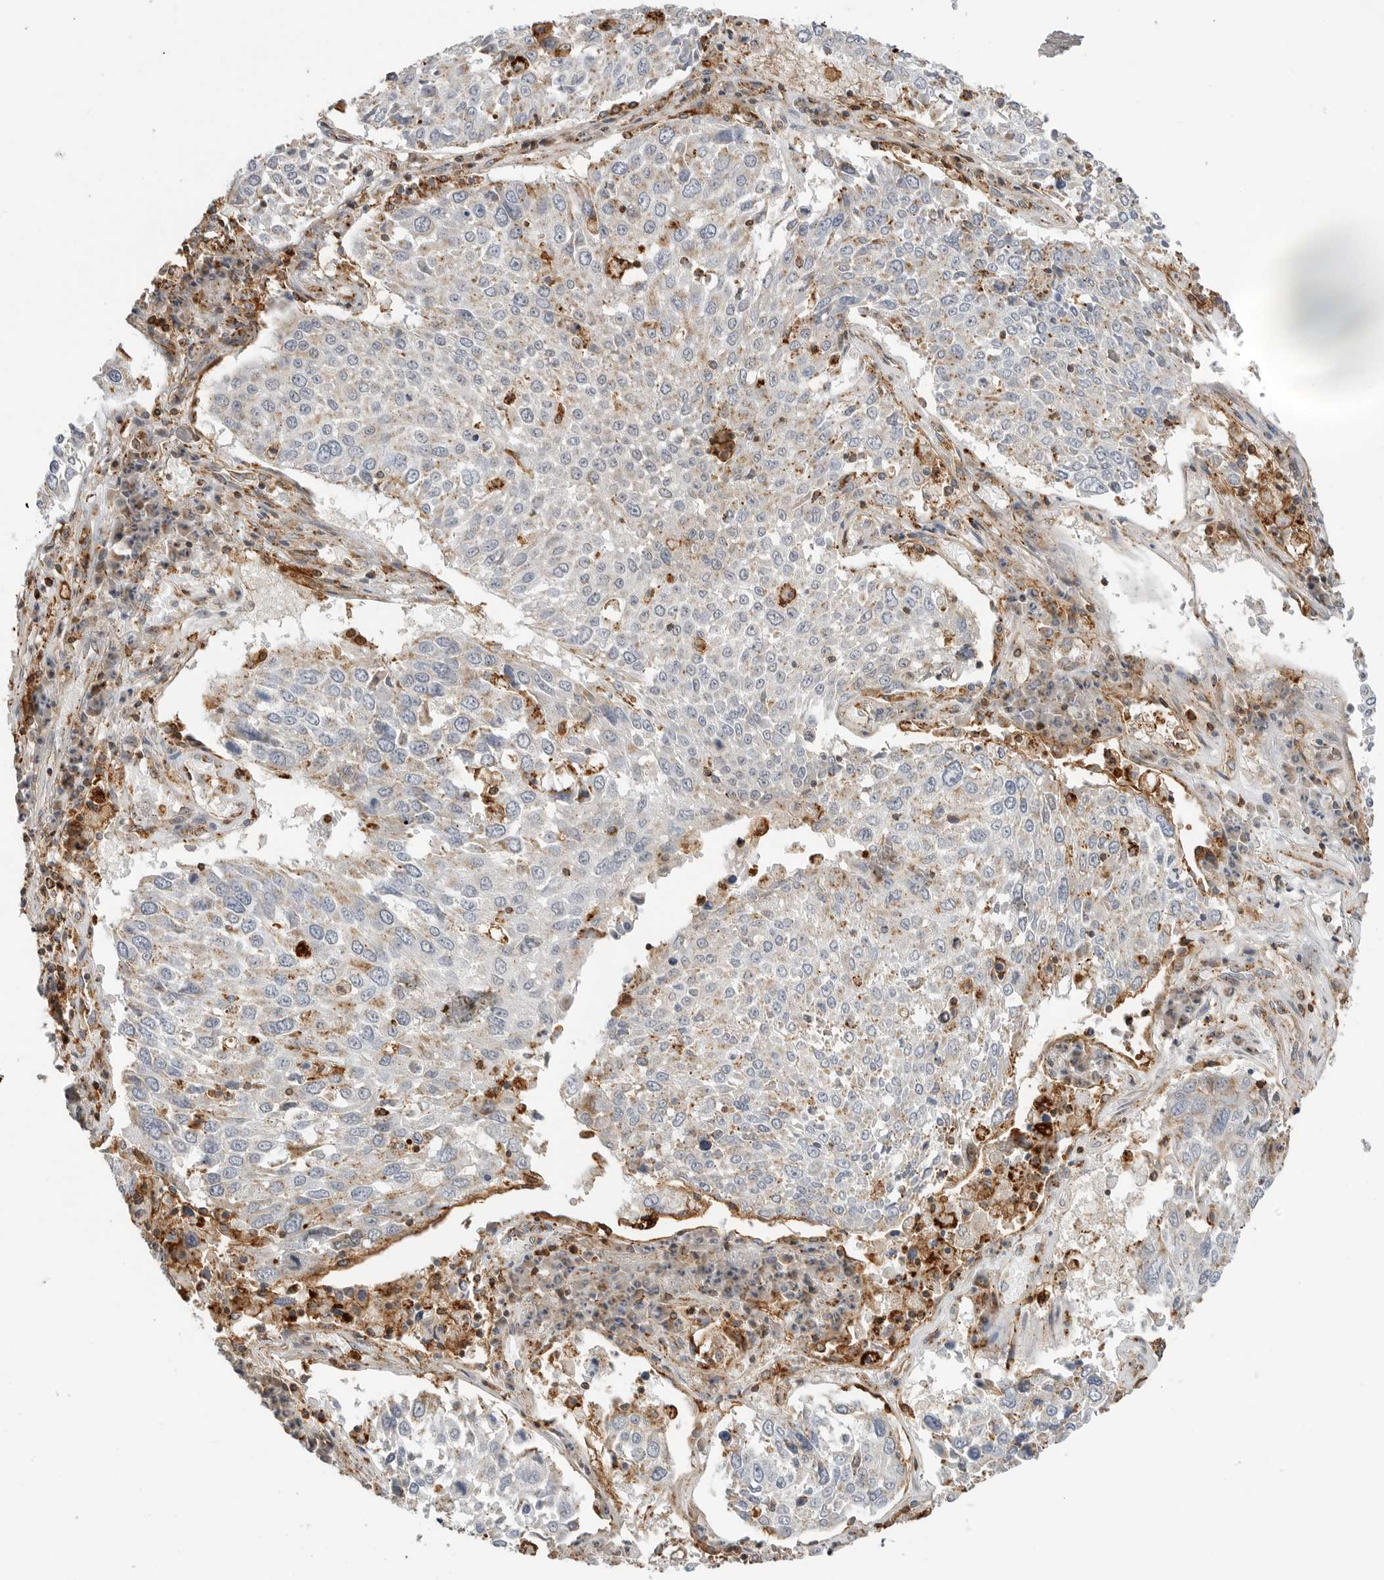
{"staining": {"intensity": "negative", "quantity": "none", "location": "none"}, "tissue": "lung cancer", "cell_type": "Tumor cells", "image_type": "cancer", "snomed": [{"axis": "morphology", "description": "Squamous cell carcinoma, NOS"}, {"axis": "topography", "description": "Lung"}], "caption": "Human lung cancer (squamous cell carcinoma) stained for a protein using immunohistochemistry displays no positivity in tumor cells.", "gene": "ANXA11", "patient": {"sex": "male", "age": 65}}